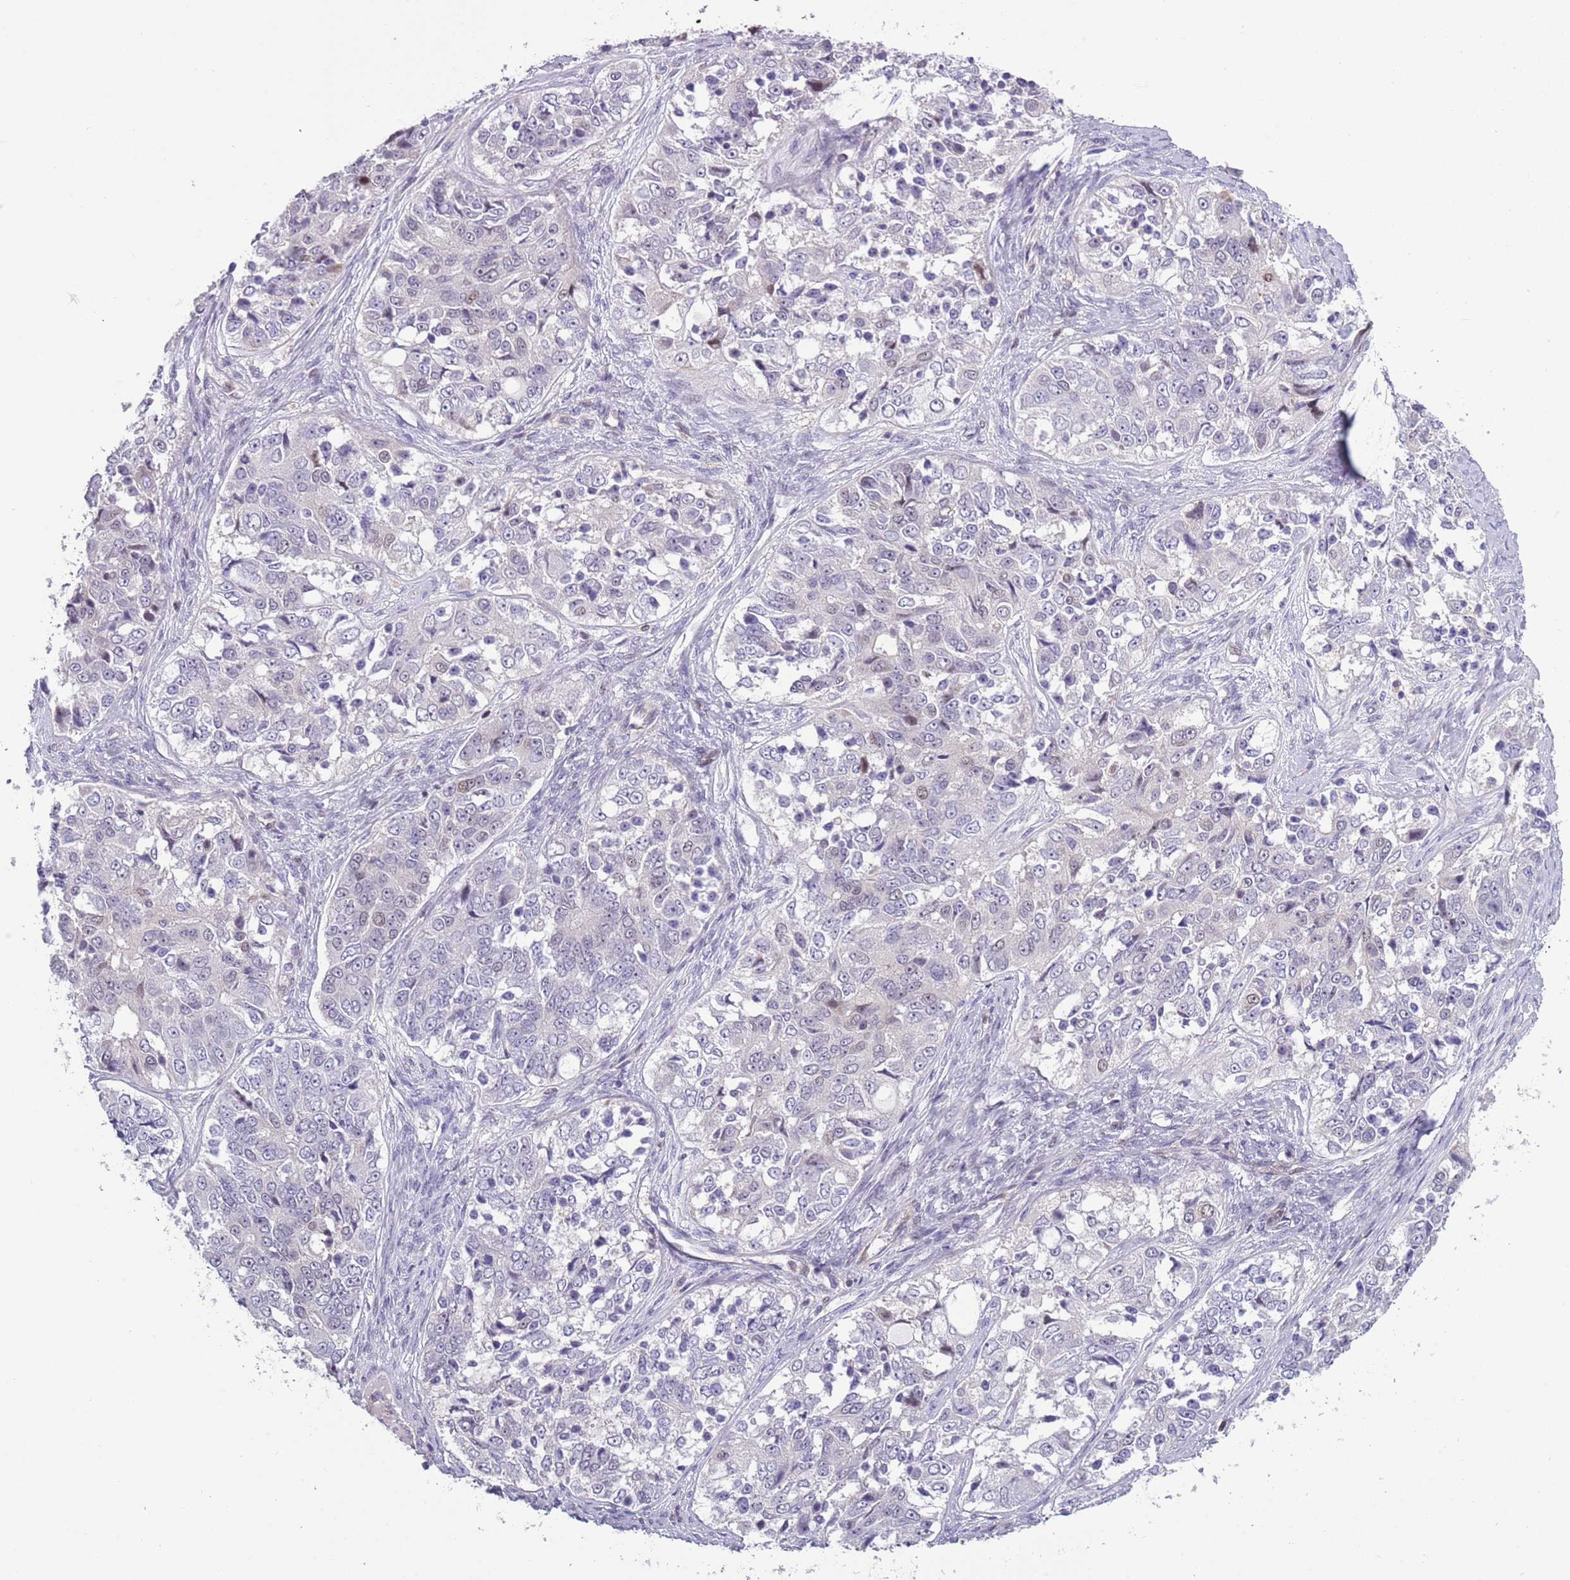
{"staining": {"intensity": "weak", "quantity": "<25%", "location": "nuclear"}, "tissue": "ovarian cancer", "cell_type": "Tumor cells", "image_type": "cancer", "snomed": [{"axis": "morphology", "description": "Carcinoma, endometroid"}, {"axis": "topography", "description": "Ovary"}], "caption": "Immunohistochemistry of human endometroid carcinoma (ovarian) shows no staining in tumor cells. The staining was performed using DAB to visualize the protein expression in brown, while the nuclei were stained in blue with hematoxylin (Magnification: 20x).", "gene": "NBPF6", "patient": {"sex": "female", "age": 51}}